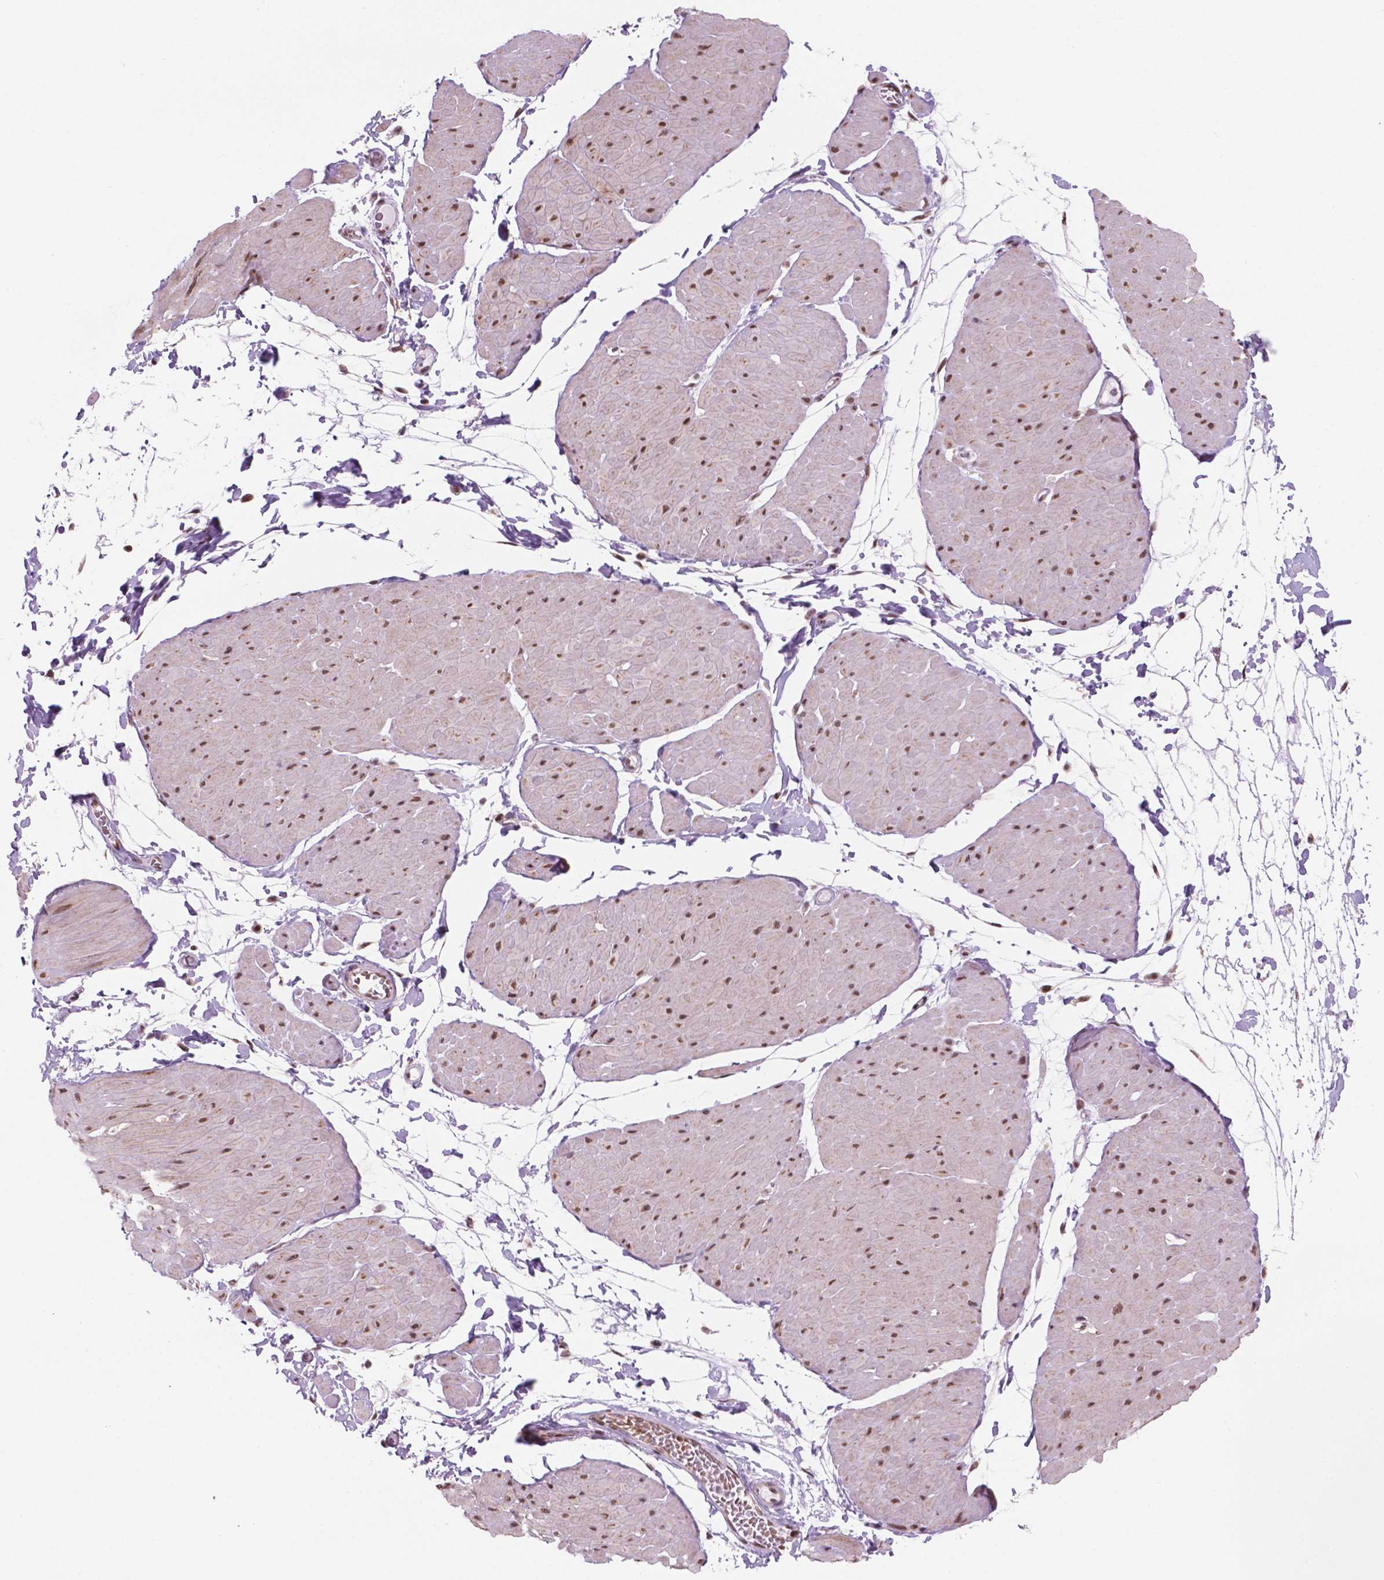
{"staining": {"intensity": "moderate", "quantity": ">75%", "location": "nuclear"}, "tissue": "adipose tissue", "cell_type": "Adipocytes", "image_type": "normal", "snomed": [{"axis": "morphology", "description": "Normal tissue, NOS"}, {"axis": "topography", "description": "Smooth muscle"}, {"axis": "topography", "description": "Peripheral nerve tissue"}], "caption": "The immunohistochemical stain shows moderate nuclear staining in adipocytes of normal adipose tissue. (Stains: DAB (3,3'-diaminobenzidine) in brown, nuclei in blue, Microscopy: brightfield microscopy at high magnification).", "gene": "NDUFA10", "patient": {"sex": "male", "age": 58}}